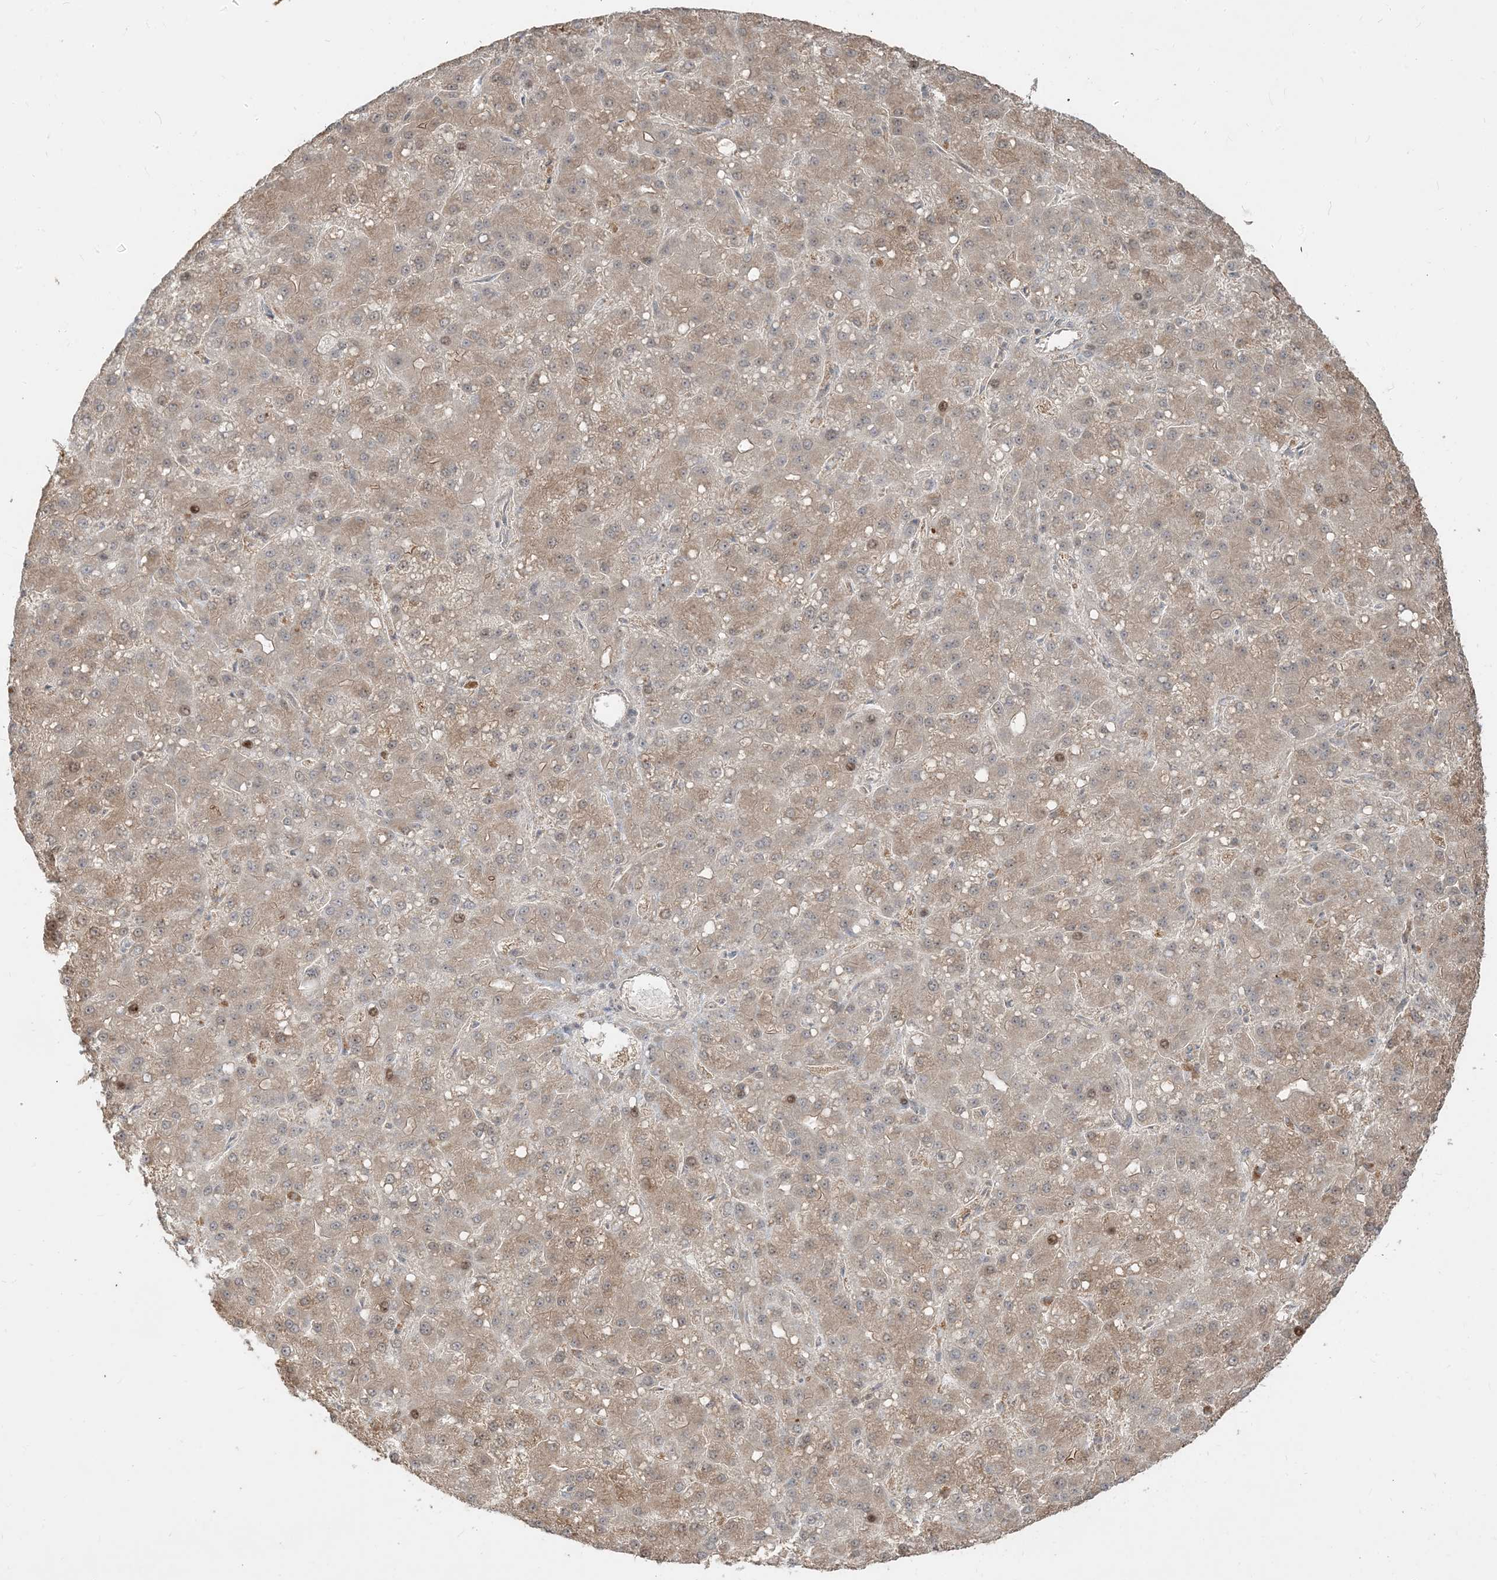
{"staining": {"intensity": "weak", "quantity": "25%-75%", "location": "cytoplasmic/membranous"}, "tissue": "liver cancer", "cell_type": "Tumor cells", "image_type": "cancer", "snomed": [{"axis": "morphology", "description": "Carcinoma, Hepatocellular, NOS"}, {"axis": "topography", "description": "Liver"}], "caption": "A histopathology image showing weak cytoplasmic/membranous positivity in about 25%-75% of tumor cells in liver cancer (hepatocellular carcinoma), as visualized by brown immunohistochemical staining.", "gene": "TBCC", "patient": {"sex": "male", "age": 67}}